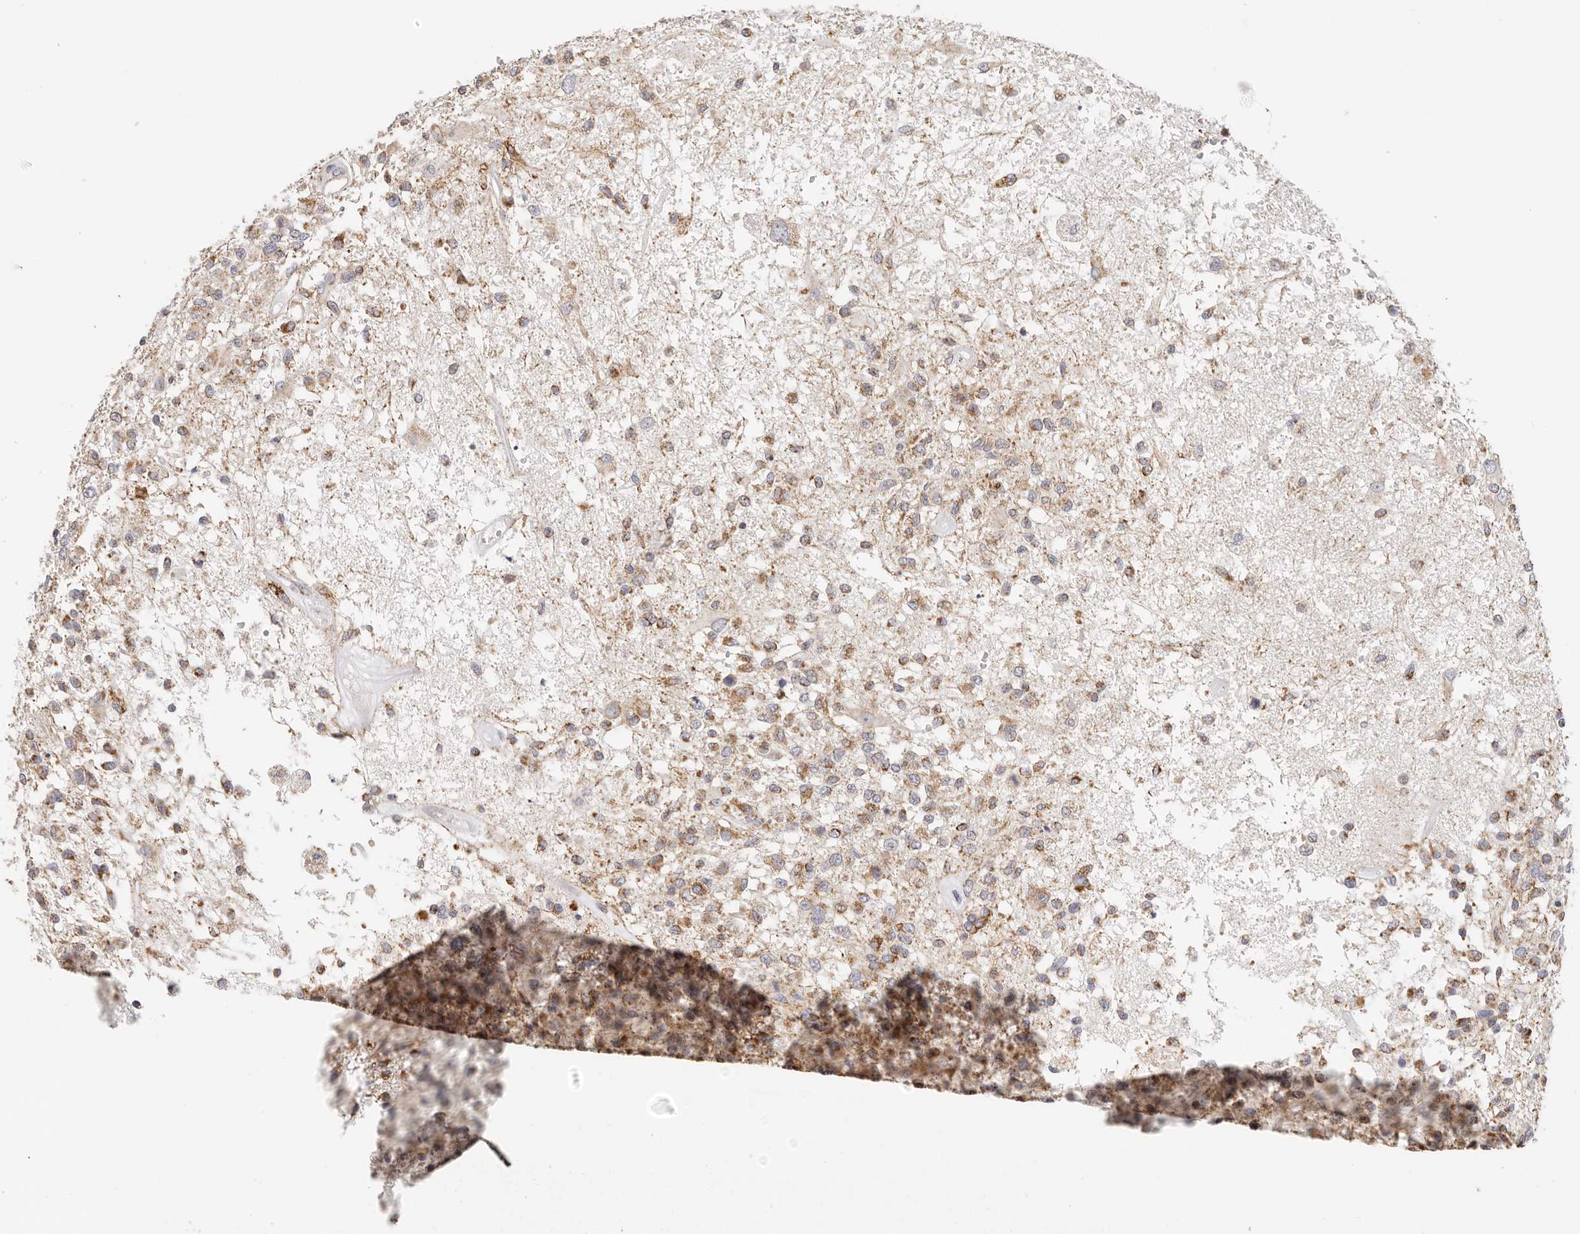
{"staining": {"intensity": "moderate", "quantity": "25%-75%", "location": "cytoplasmic/membranous"}, "tissue": "glioma", "cell_type": "Tumor cells", "image_type": "cancer", "snomed": [{"axis": "morphology", "description": "Glioma, malignant, High grade"}, {"axis": "morphology", "description": "Glioblastoma, NOS"}, {"axis": "topography", "description": "Brain"}], "caption": "A brown stain highlights moderate cytoplasmic/membranous positivity of a protein in glioma tumor cells.", "gene": "AFDN", "patient": {"sex": "male", "age": 60}}